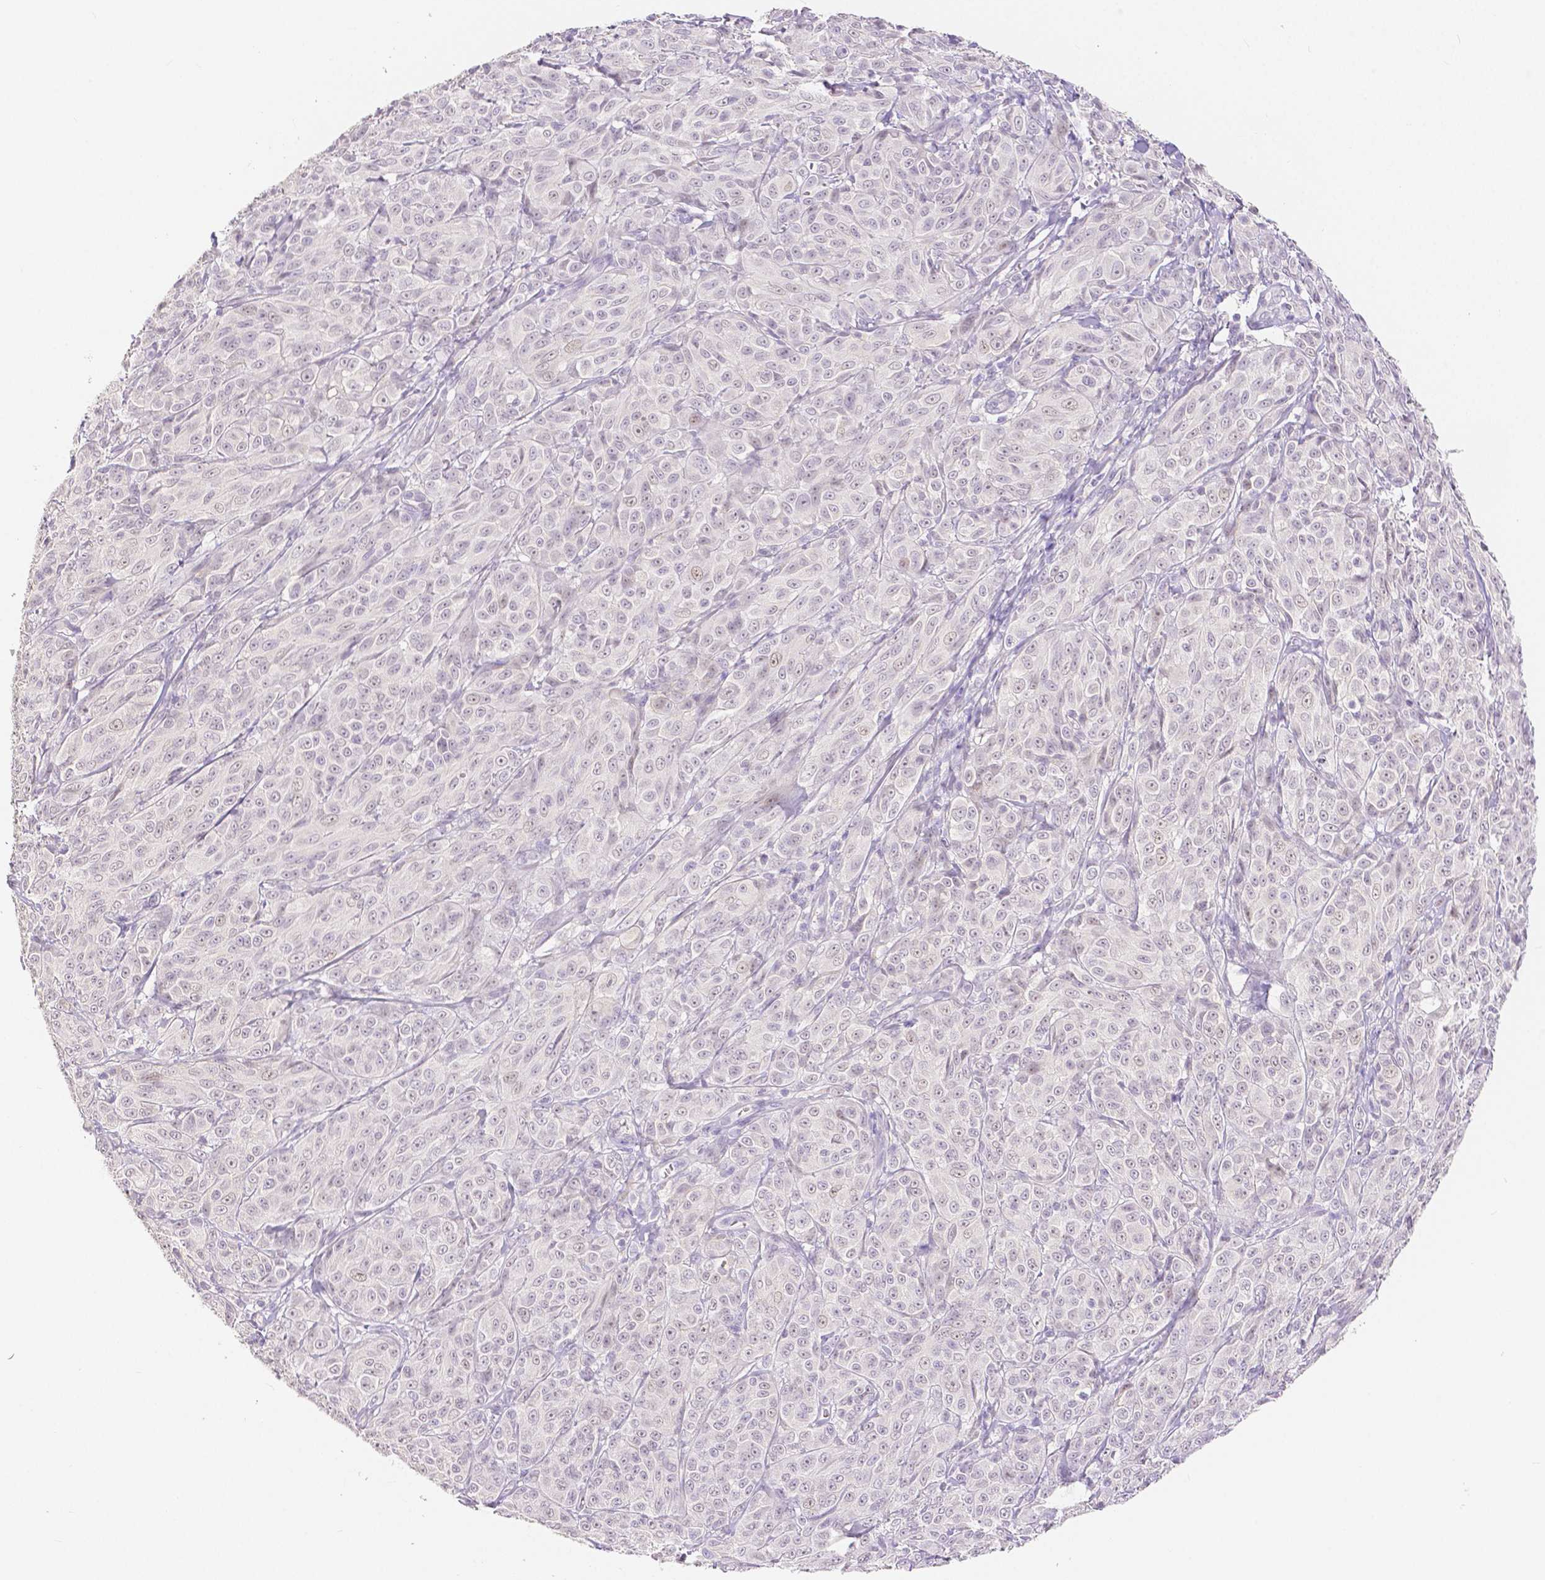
{"staining": {"intensity": "negative", "quantity": "none", "location": "none"}, "tissue": "melanoma", "cell_type": "Tumor cells", "image_type": "cancer", "snomed": [{"axis": "morphology", "description": "Malignant melanoma, NOS"}, {"axis": "topography", "description": "Skin"}], "caption": "This image is of malignant melanoma stained with immunohistochemistry to label a protein in brown with the nuclei are counter-stained blue. There is no expression in tumor cells. (Immunohistochemistry, brightfield microscopy, high magnification).", "gene": "OCLN", "patient": {"sex": "male", "age": 89}}